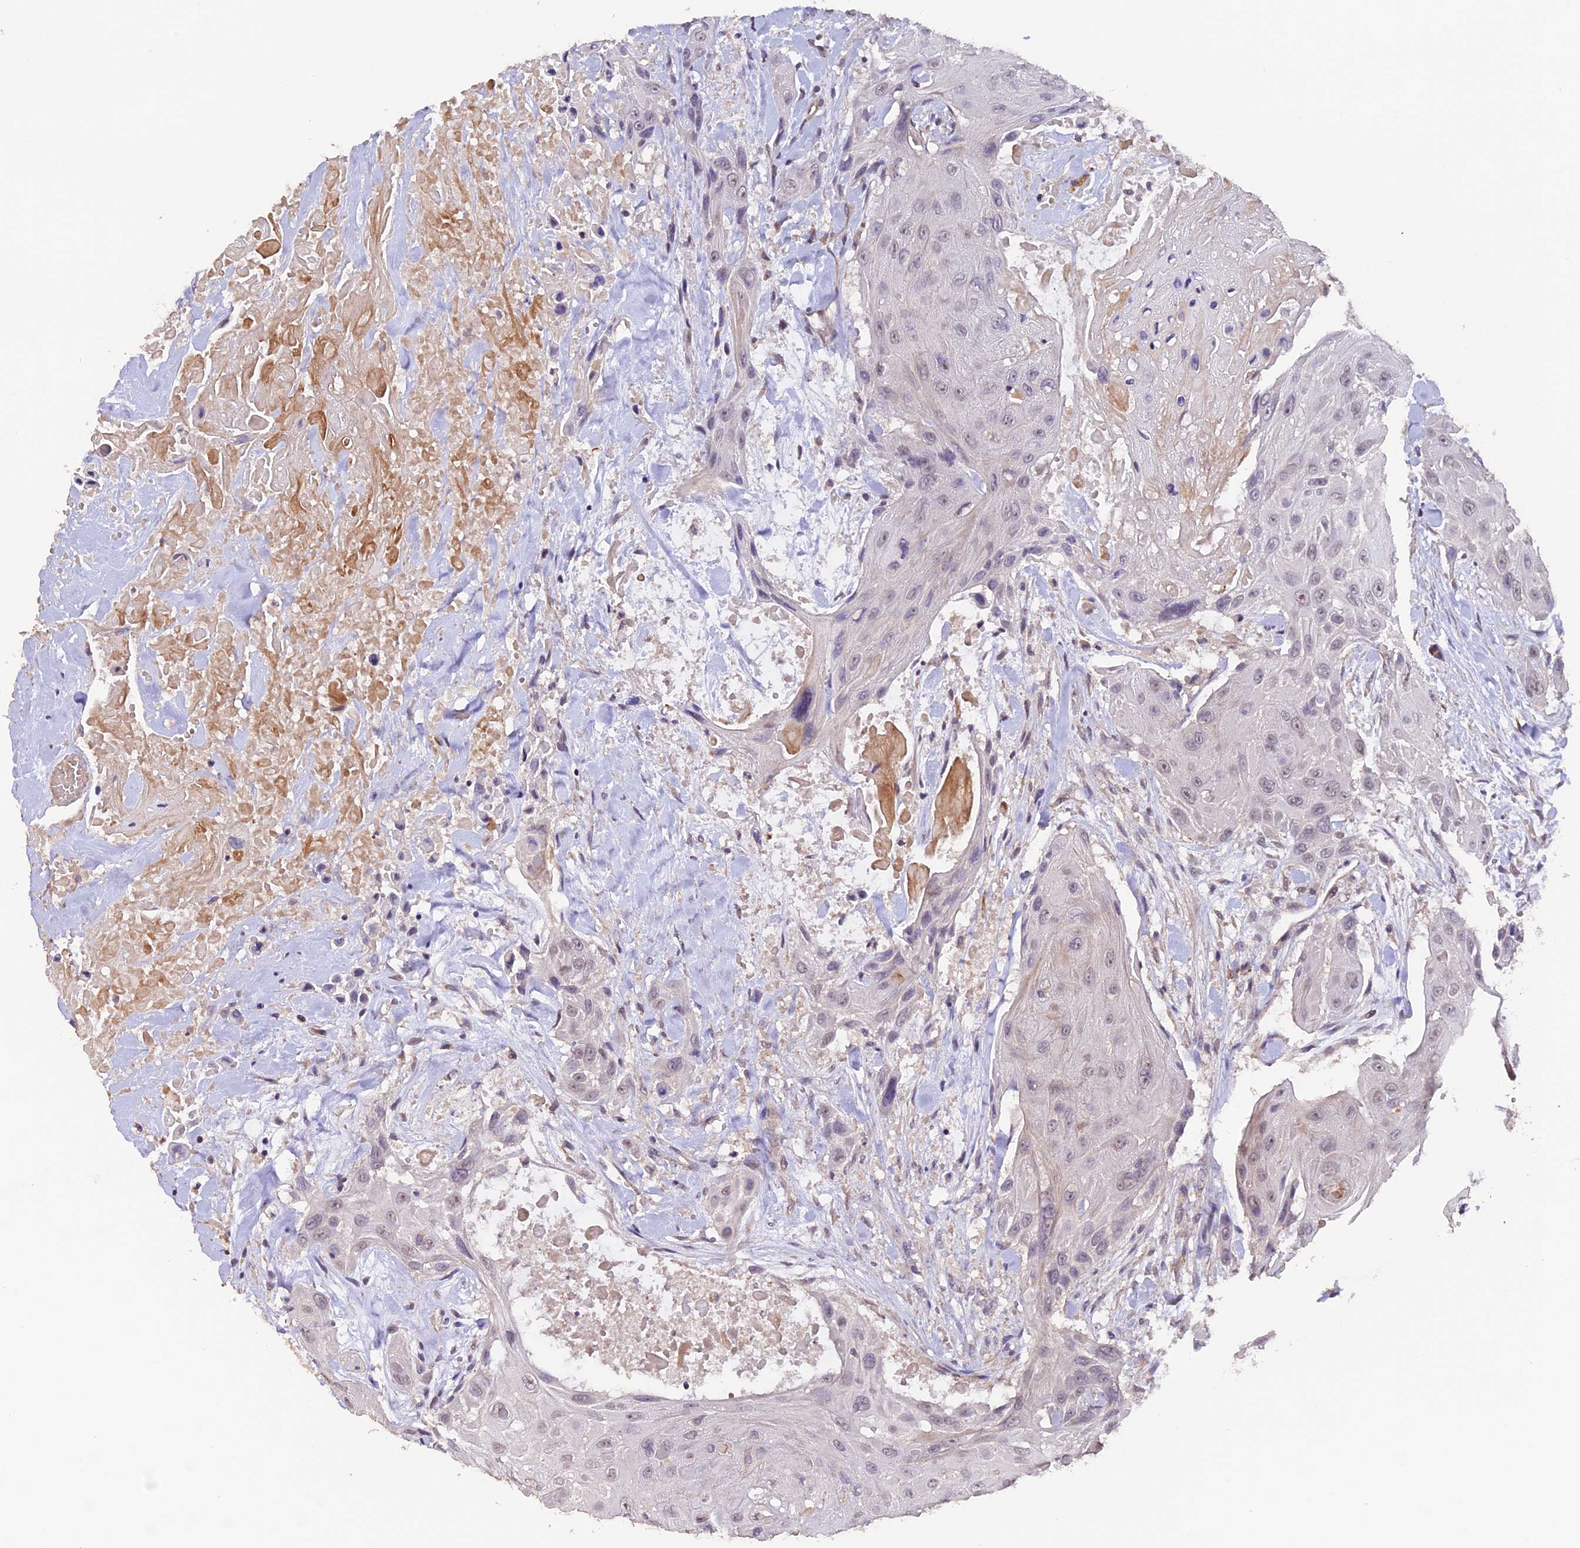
{"staining": {"intensity": "negative", "quantity": "none", "location": "none"}, "tissue": "head and neck cancer", "cell_type": "Tumor cells", "image_type": "cancer", "snomed": [{"axis": "morphology", "description": "Squamous cell carcinoma, NOS"}, {"axis": "topography", "description": "Head-Neck"}], "caption": "Squamous cell carcinoma (head and neck) was stained to show a protein in brown. There is no significant staining in tumor cells.", "gene": "GNB5", "patient": {"sex": "male", "age": 81}}